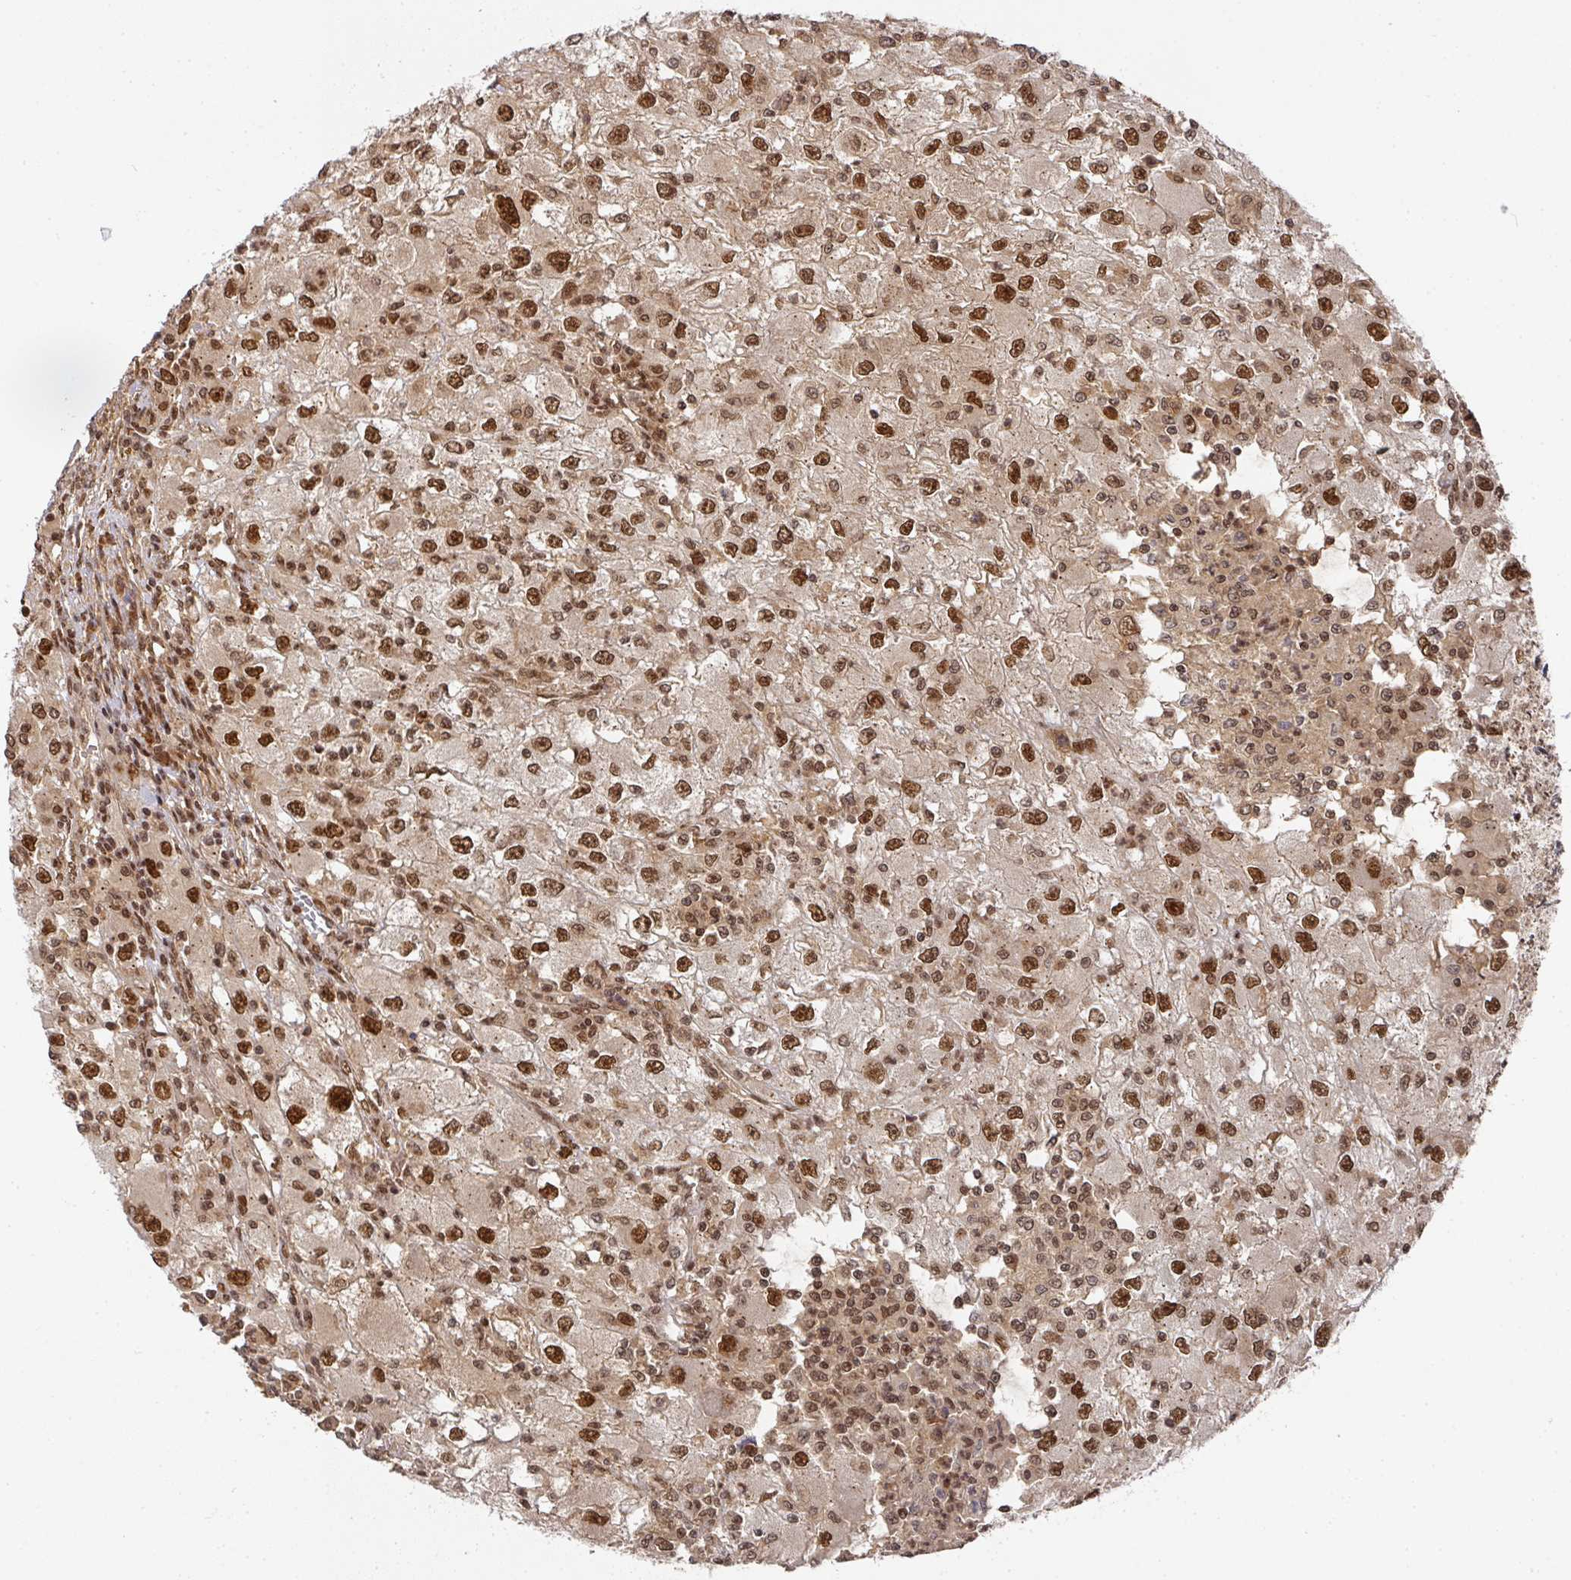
{"staining": {"intensity": "strong", "quantity": ">75%", "location": "nuclear"}, "tissue": "renal cancer", "cell_type": "Tumor cells", "image_type": "cancer", "snomed": [{"axis": "morphology", "description": "Adenocarcinoma, NOS"}, {"axis": "topography", "description": "Kidney"}], "caption": "A micrograph of adenocarcinoma (renal) stained for a protein reveals strong nuclear brown staining in tumor cells.", "gene": "DIDO1", "patient": {"sex": "female", "age": 67}}